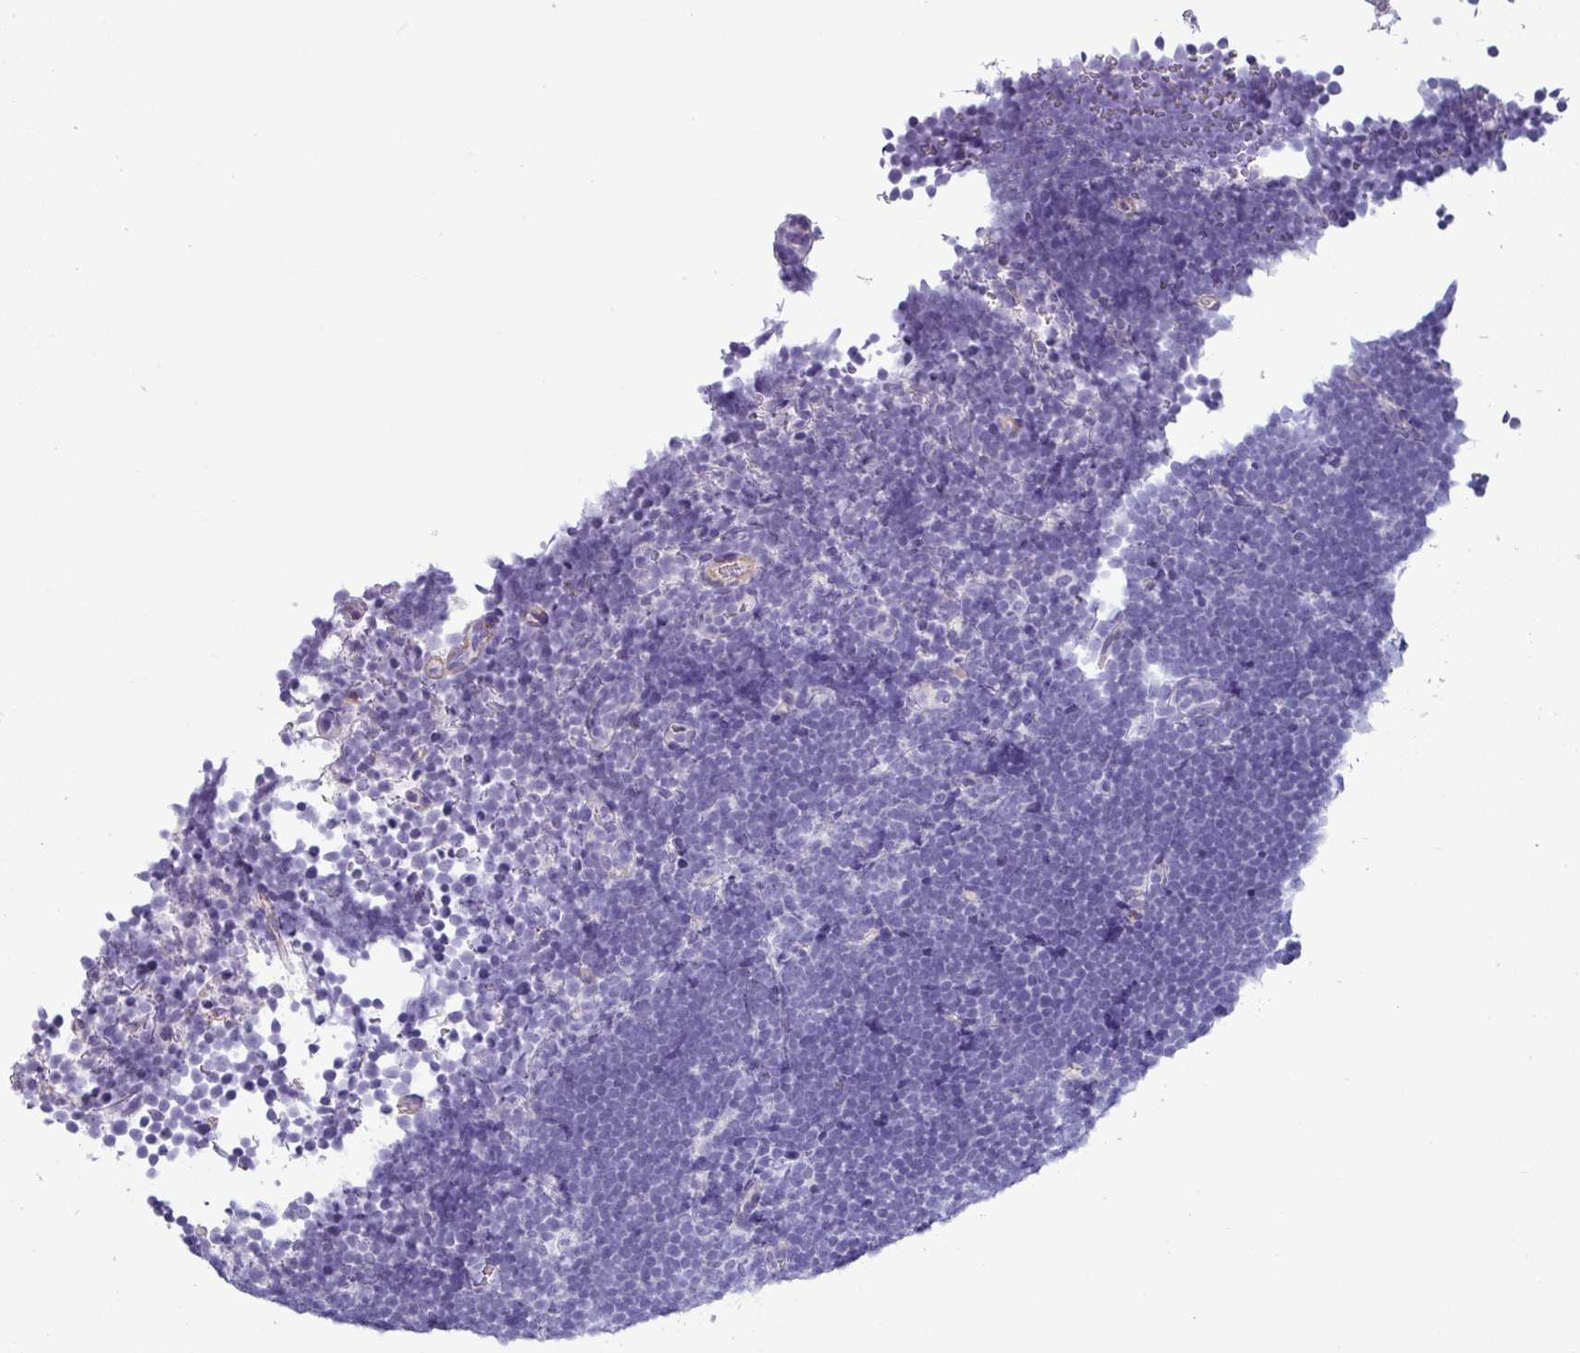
{"staining": {"intensity": "negative", "quantity": "none", "location": "none"}, "tissue": "lymphoma", "cell_type": "Tumor cells", "image_type": "cancer", "snomed": [{"axis": "morphology", "description": "Malignant lymphoma, non-Hodgkin's type, High grade"}, {"axis": "topography", "description": "Lymph node"}], "caption": "Immunohistochemical staining of human malignant lymphoma, non-Hodgkin's type (high-grade) demonstrates no significant positivity in tumor cells.", "gene": "VCX2", "patient": {"sex": "male", "age": 13}}